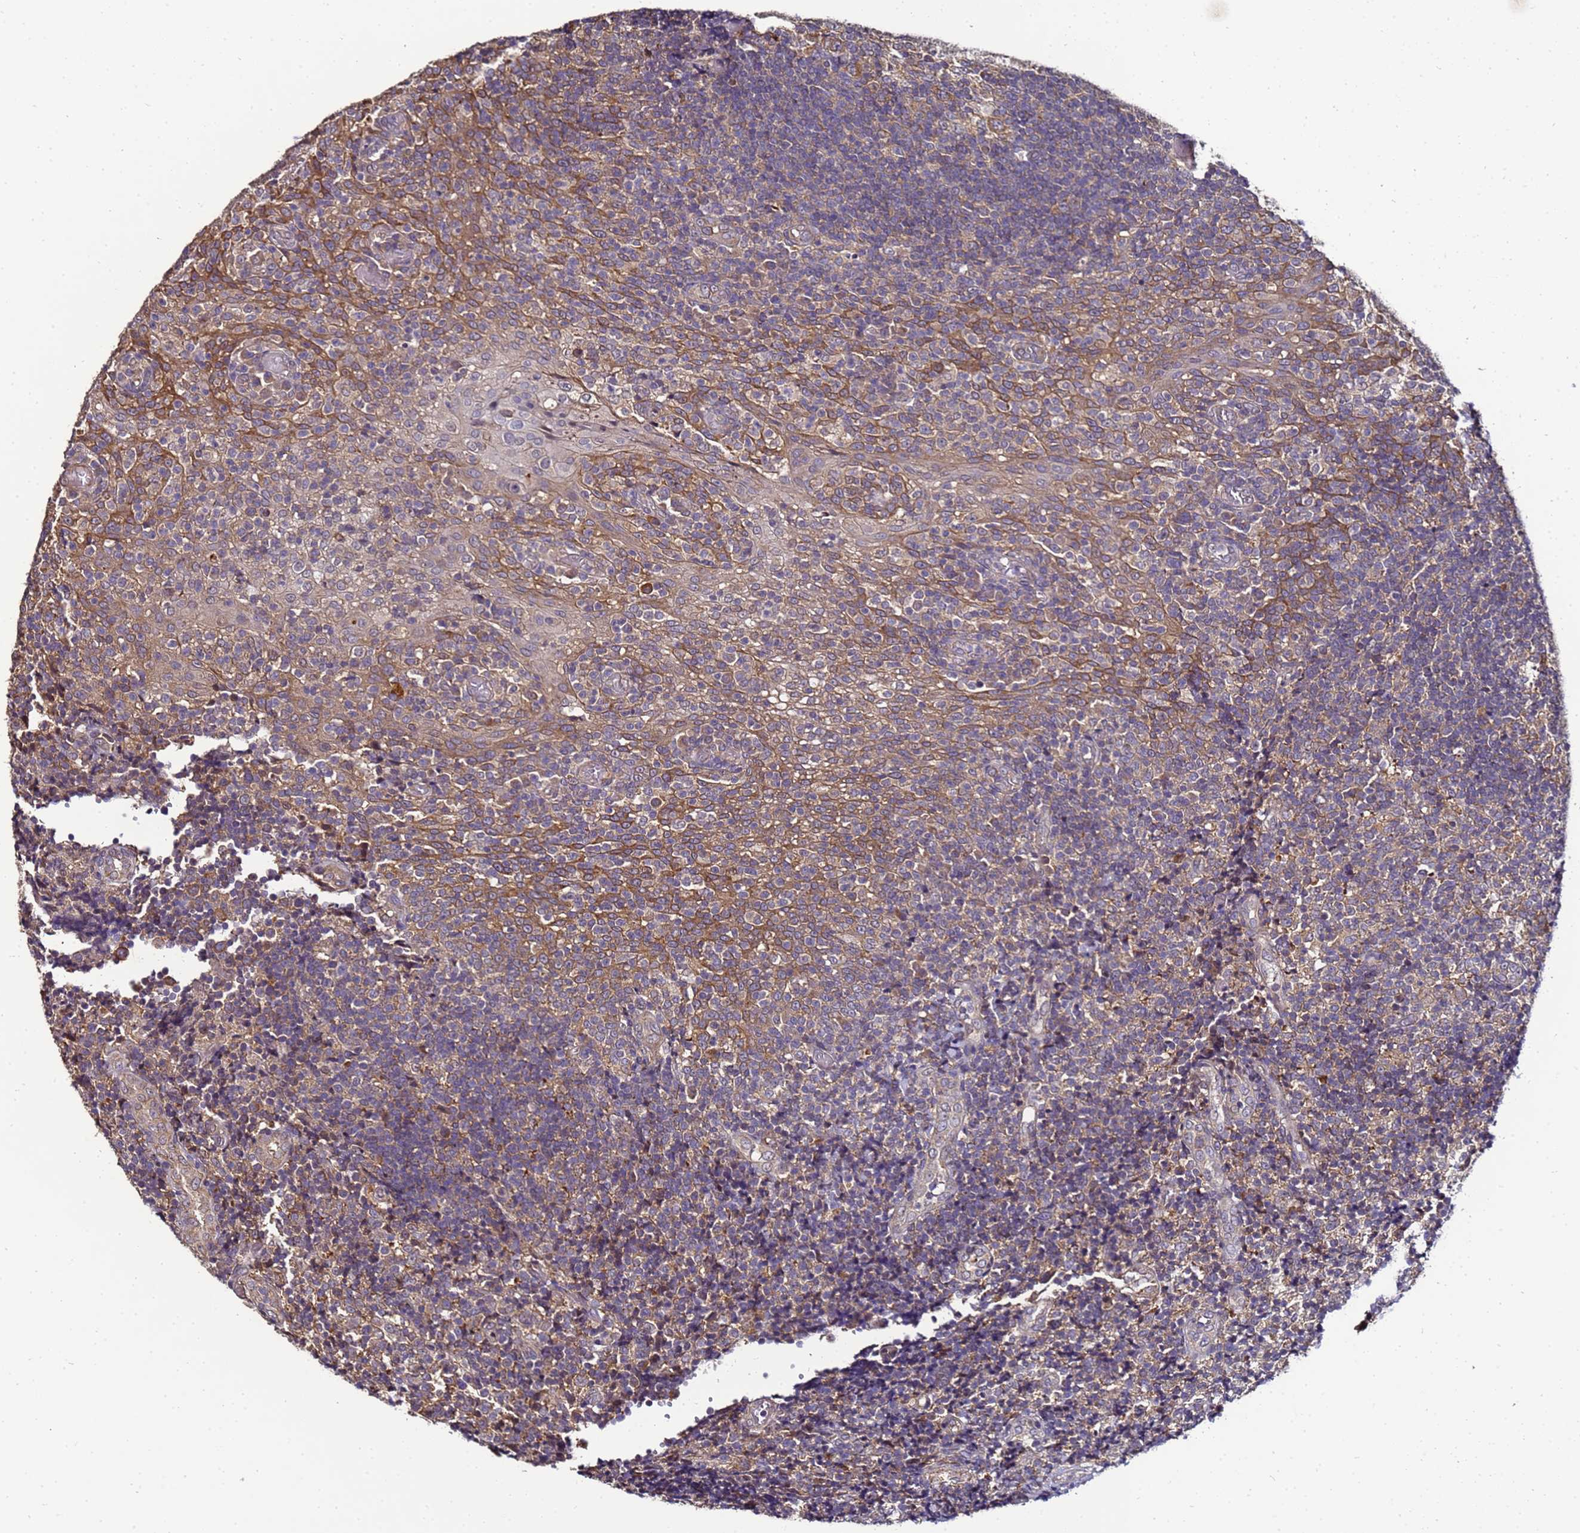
{"staining": {"intensity": "moderate", "quantity": "25%-75%", "location": "cytoplasmic/membranous"}, "tissue": "tonsil", "cell_type": "Germinal center cells", "image_type": "normal", "snomed": [{"axis": "morphology", "description": "Normal tissue, NOS"}, {"axis": "topography", "description": "Tonsil"}], "caption": "Approximately 25%-75% of germinal center cells in unremarkable human tonsil show moderate cytoplasmic/membranous protein expression as visualized by brown immunohistochemical staining.", "gene": "ANKRD17", "patient": {"sex": "female", "age": 19}}